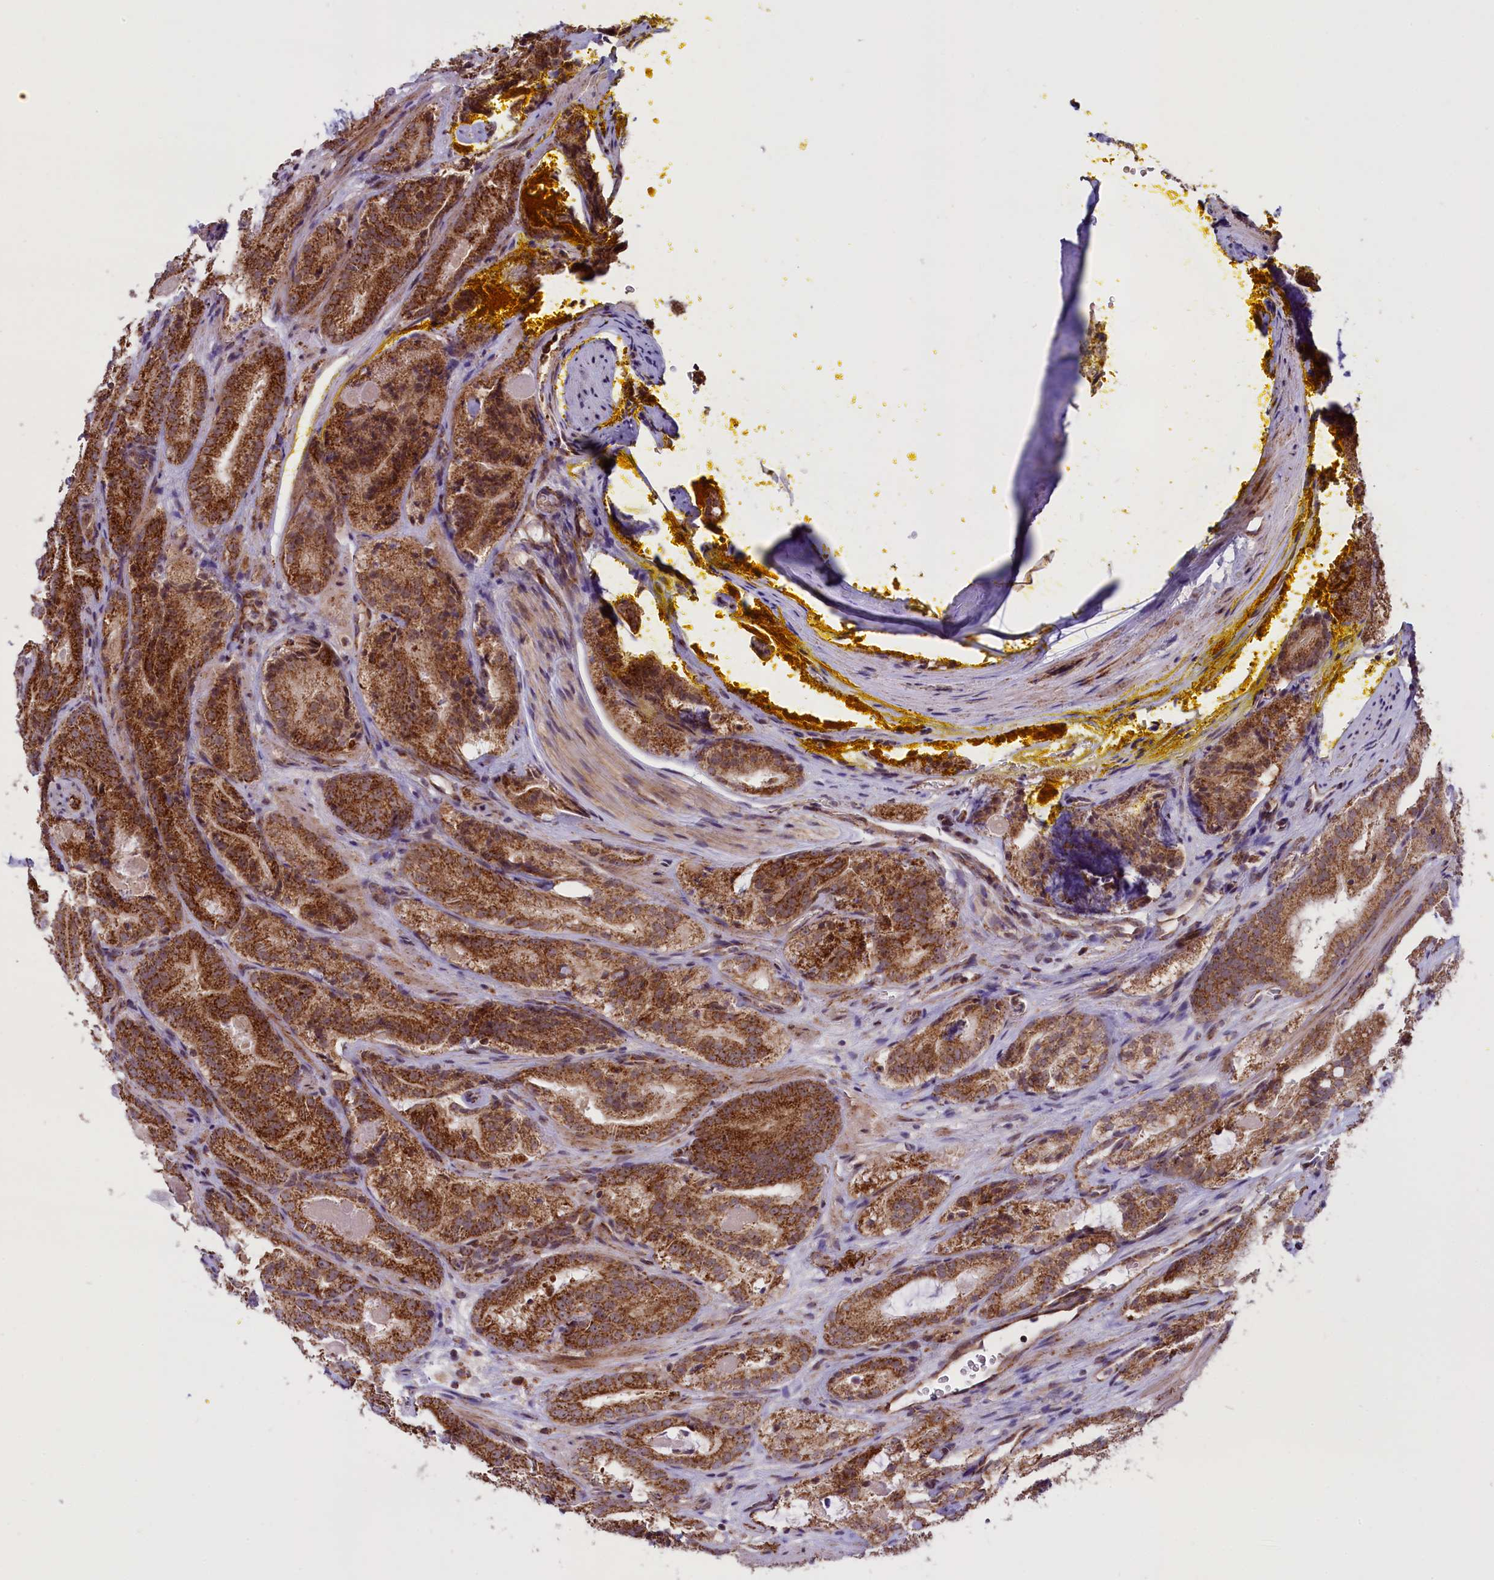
{"staining": {"intensity": "strong", "quantity": ">75%", "location": "cytoplasmic/membranous"}, "tissue": "prostate cancer", "cell_type": "Tumor cells", "image_type": "cancer", "snomed": [{"axis": "morphology", "description": "Adenocarcinoma, High grade"}, {"axis": "topography", "description": "Prostate"}], "caption": "Protein expression analysis of prostate cancer shows strong cytoplasmic/membranous positivity in approximately >75% of tumor cells. Using DAB (brown) and hematoxylin (blue) stains, captured at high magnification using brightfield microscopy.", "gene": "NDUFS5", "patient": {"sex": "male", "age": 57}}